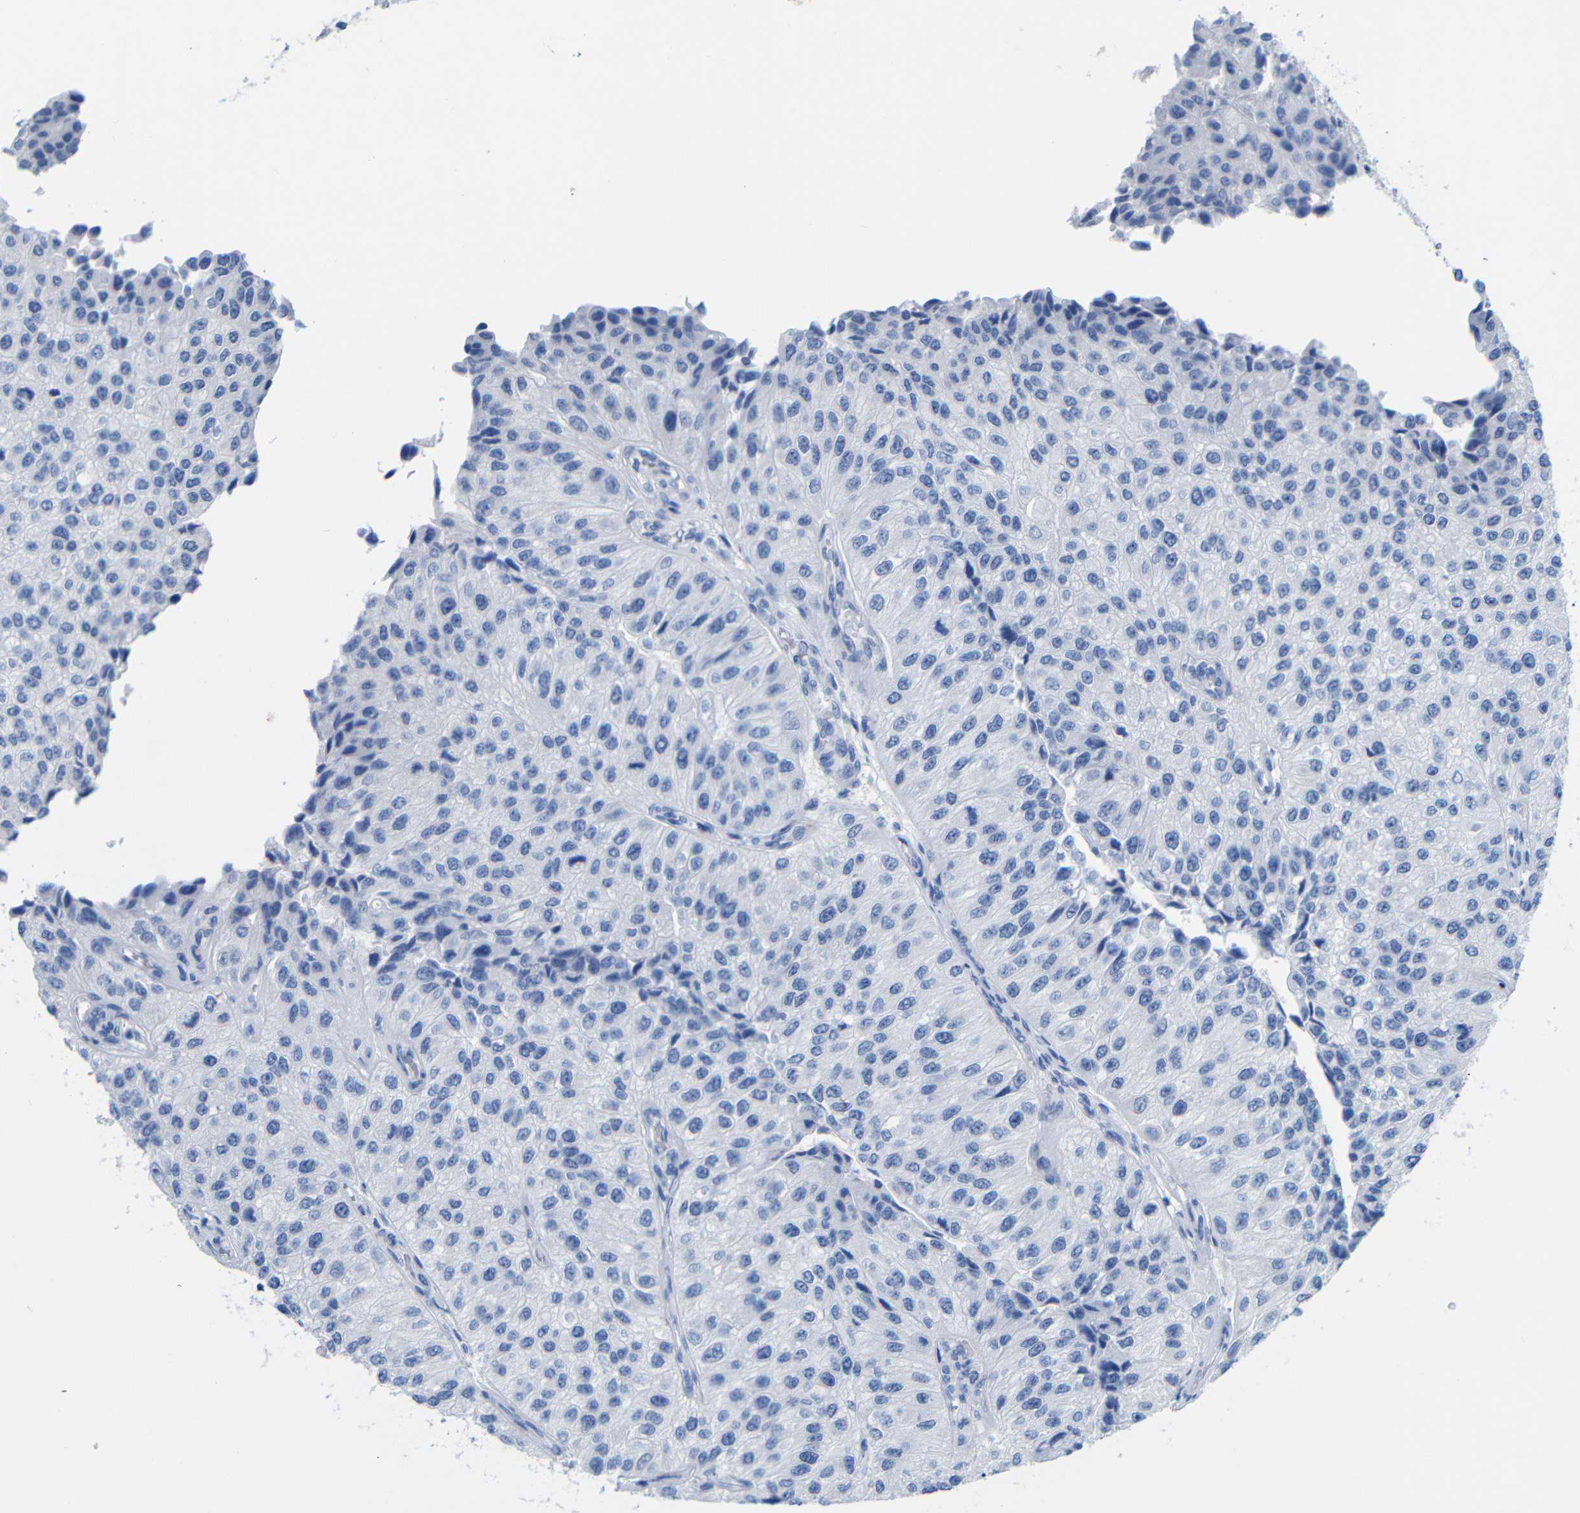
{"staining": {"intensity": "negative", "quantity": "none", "location": "none"}, "tissue": "urothelial cancer", "cell_type": "Tumor cells", "image_type": "cancer", "snomed": [{"axis": "morphology", "description": "Urothelial carcinoma, High grade"}, {"axis": "topography", "description": "Kidney"}, {"axis": "topography", "description": "Urinary bladder"}], "caption": "Immunohistochemistry (IHC) of urothelial cancer demonstrates no positivity in tumor cells. (Brightfield microscopy of DAB IHC at high magnification).", "gene": "CGNL1", "patient": {"sex": "male", "age": 77}}